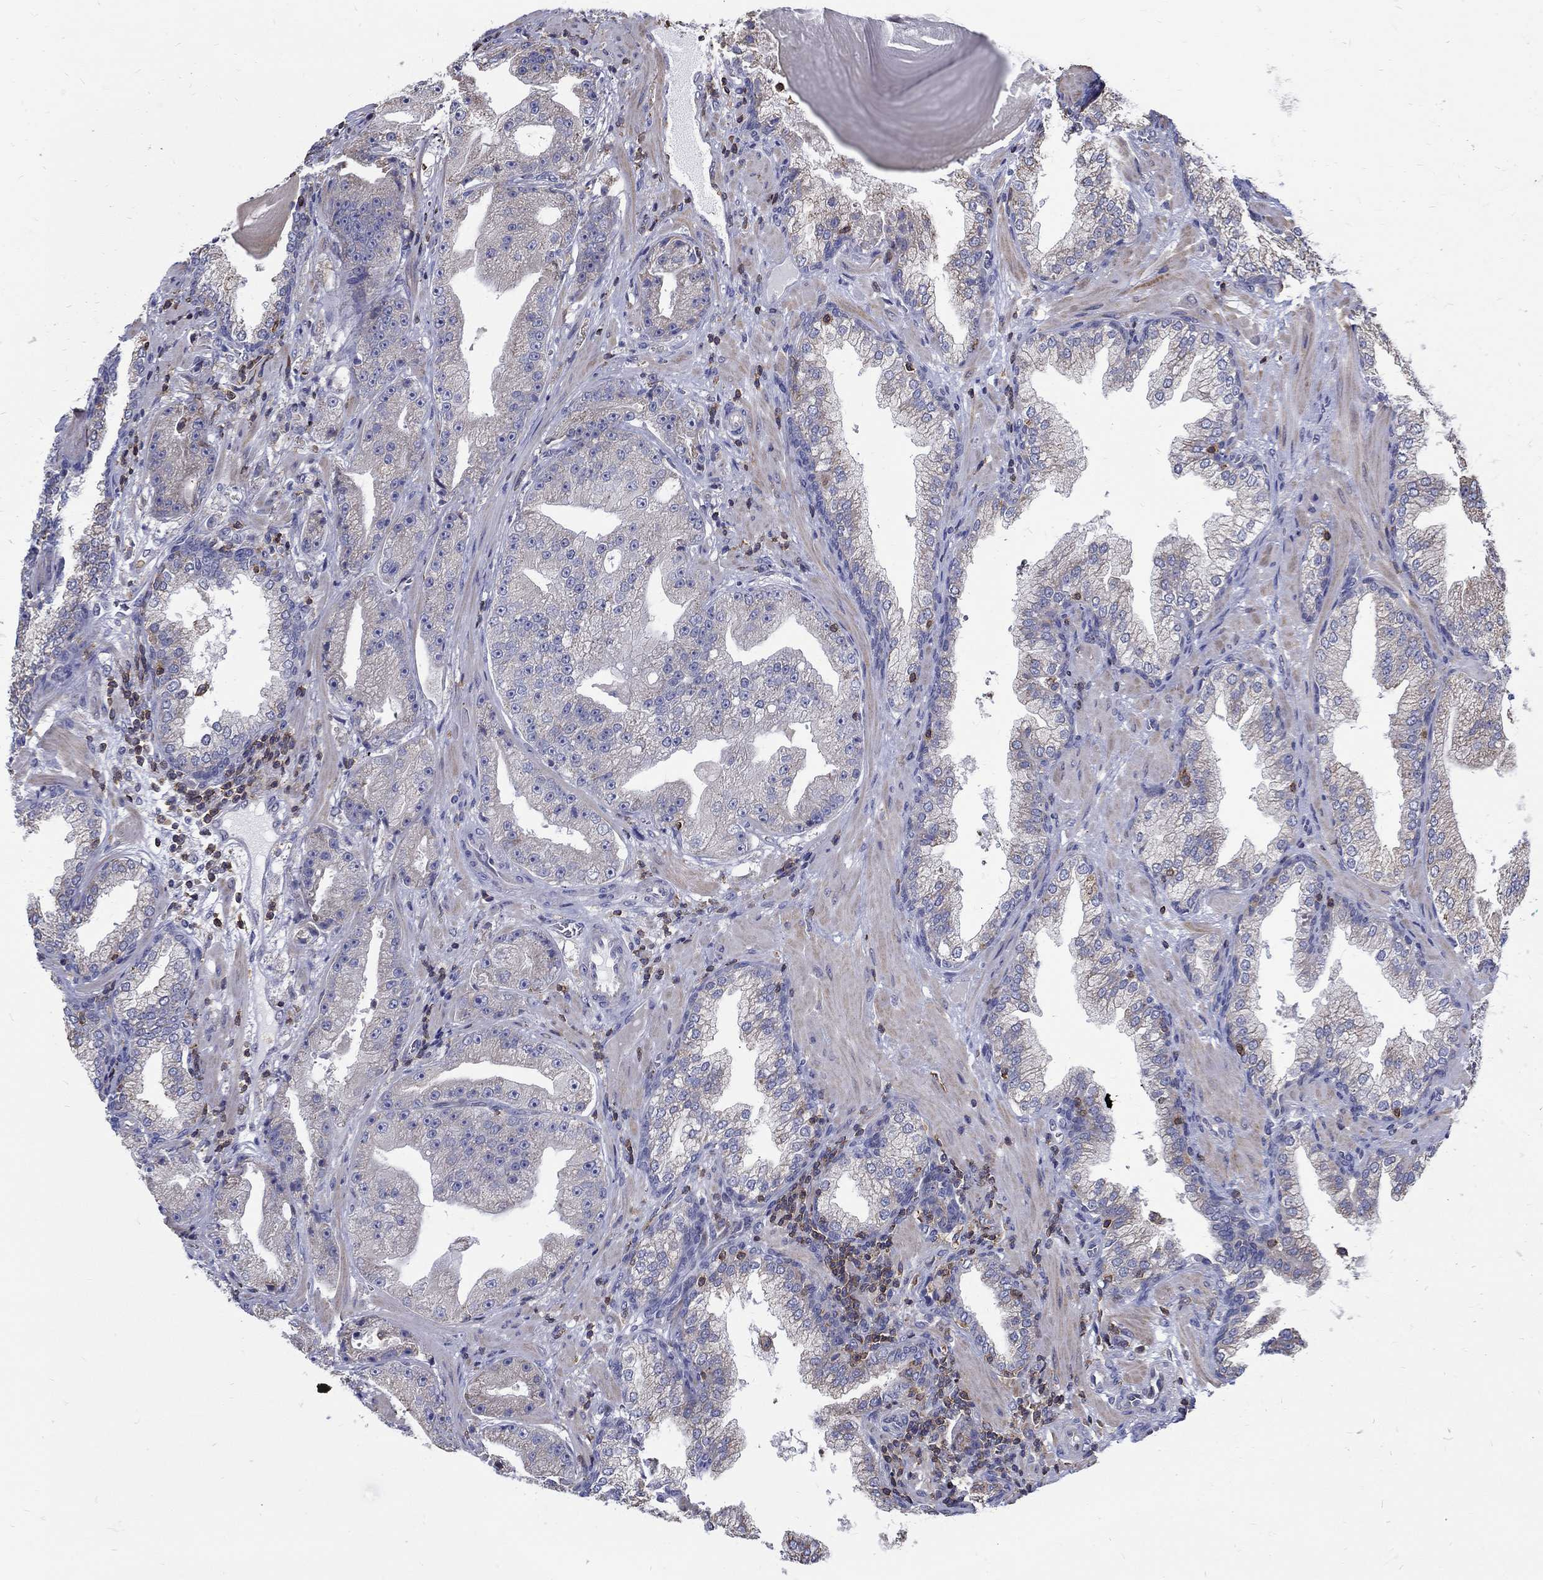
{"staining": {"intensity": "negative", "quantity": "none", "location": "none"}, "tissue": "prostate cancer", "cell_type": "Tumor cells", "image_type": "cancer", "snomed": [{"axis": "morphology", "description": "Adenocarcinoma, Low grade"}, {"axis": "topography", "description": "Prostate"}], "caption": "This is a histopathology image of immunohistochemistry staining of low-grade adenocarcinoma (prostate), which shows no expression in tumor cells.", "gene": "AGAP2", "patient": {"sex": "male", "age": 62}}